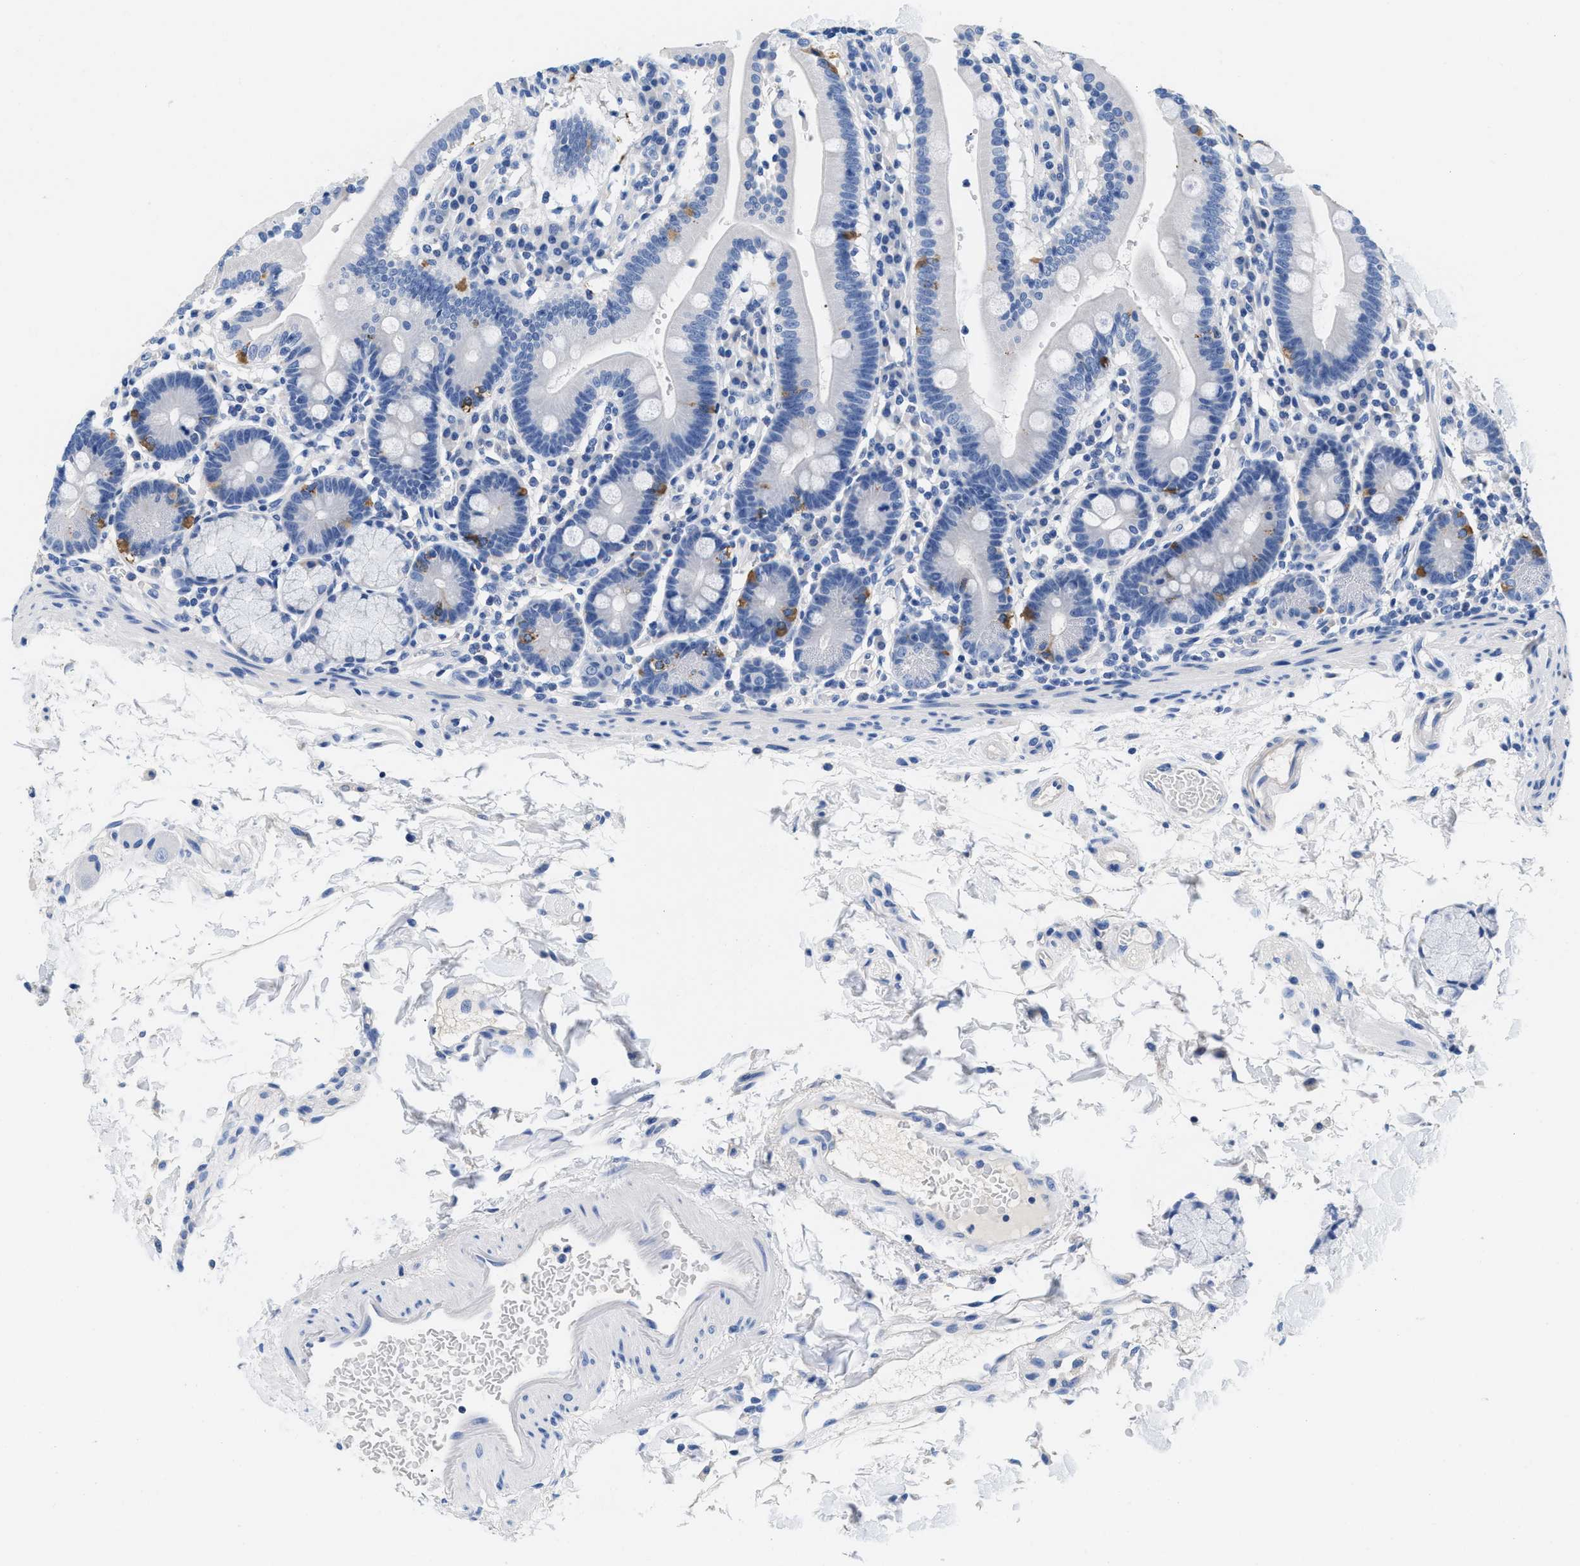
{"staining": {"intensity": "moderate", "quantity": "<25%", "location": "cytoplasmic/membranous"}, "tissue": "duodenum", "cell_type": "Glandular cells", "image_type": "normal", "snomed": [{"axis": "morphology", "description": "Normal tissue, NOS"}, {"axis": "topography", "description": "Small intestine, NOS"}], "caption": "Glandular cells show low levels of moderate cytoplasmic/membranous expression in about <25% of cells in unremarkable duodenum.", "gene": "SLFN13", "patient": {"sex": "female", "age": 71}}